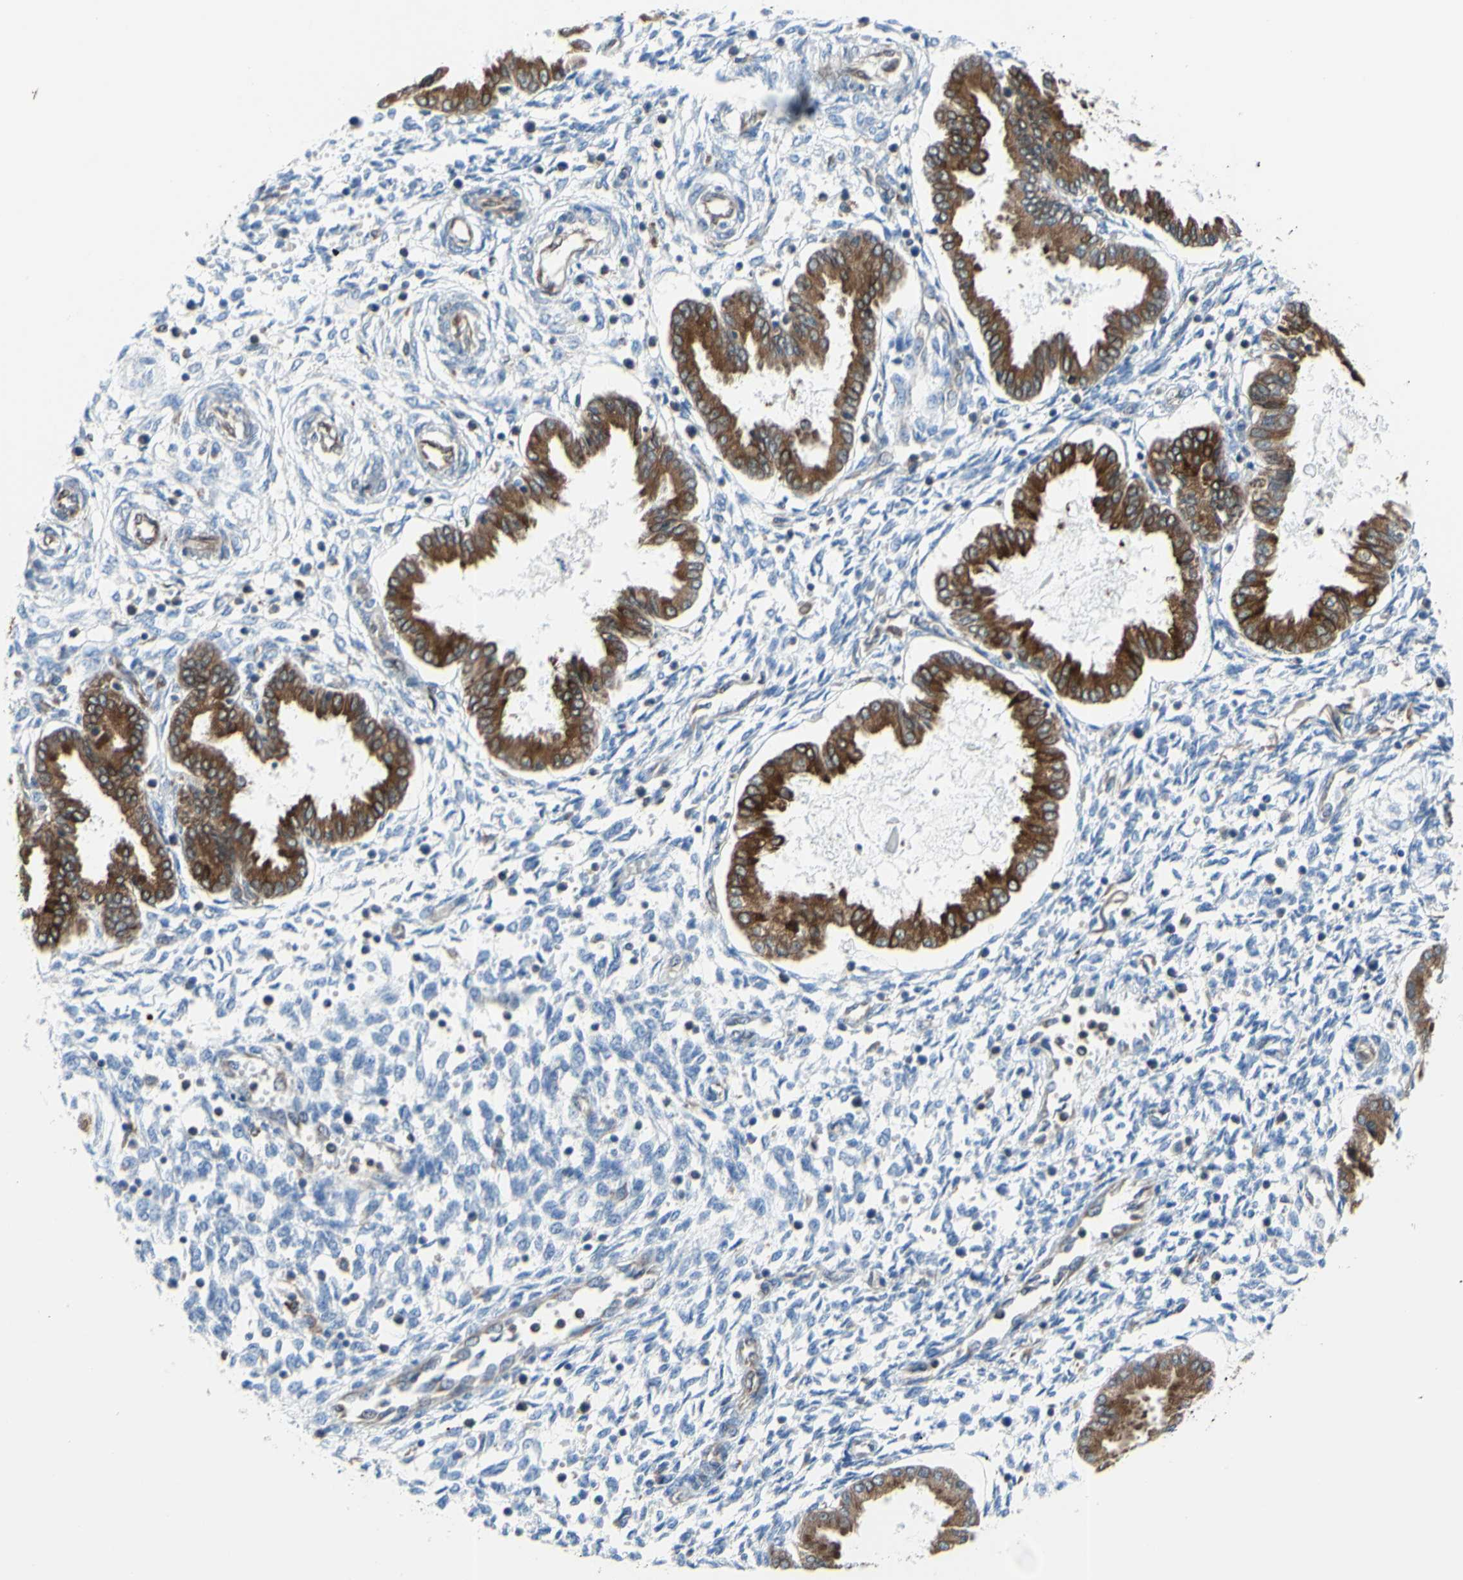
{"staining": {"intensity": "negative", "quantity": "none", "location": "none"}, "tissue": "endometrium", "cell_type": "Cells in endometrial stroma", "image_type": "normal", "snomed": [{"axis": "morphology", "description": "Normal tissue, NOS"}, {"axis": "topography", "description": "Endometrium"}], "caption": "DAB (3,3'-diaminobenzidine) immunohistochemical staining of normal human endometrium reveals no significant positivity in cells in endometrial stroma. The staining is performed using DAB (3,3'-diaminobenzidine) brown chromogen with nuclei counter-stained in using hematoxylin.", "gene": "MGST2", "patient": {"sex": "female", "age": 33}}